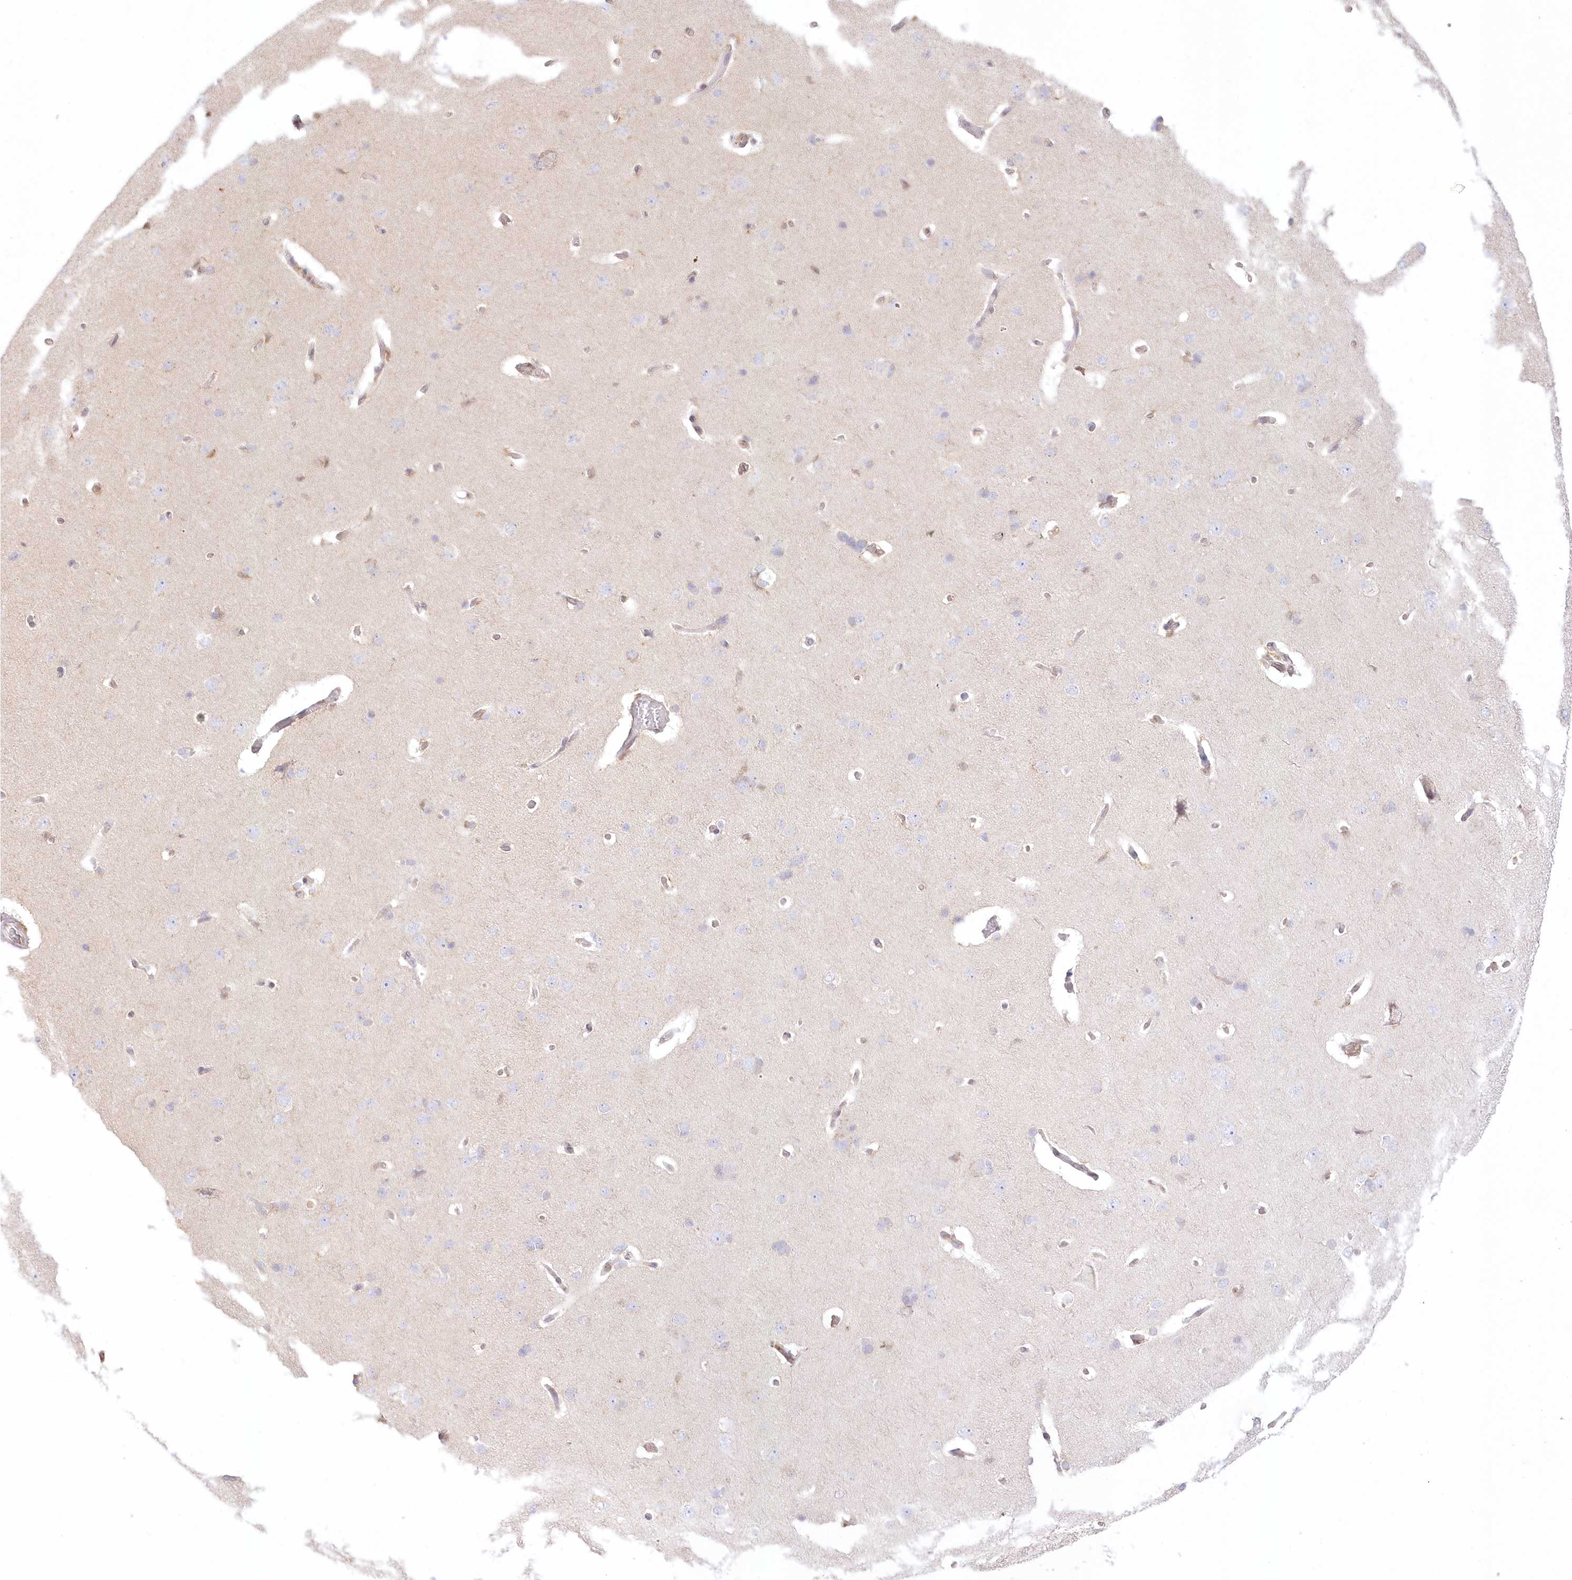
{"staining": {"intensity": "weak", "quantity": "25%-75%", "location": "cytoplasmic/membranous"}, "tissue": "cerebral cortex", "cell_type": "Endothelial cells", "image_type": "normal", "snomed": [{"axis": "morphology", "description": "Normal tissue, NOS"}, {"axis": "topography", "description": "Cerebral cortex"}], "caption": "Immunohistochemistry (IHC) of benign human cerebral cortex displays low levels of weak cytoplasmic/membranous staining in approximately 25%-75% of endothelial cells. The staining was performed using DAB, with brown indicating positive protein expression. Nuclei are stained blue with hematoxylin.", "gene": "RNPEP", "patient": {"sex": "male", "age": 62}}